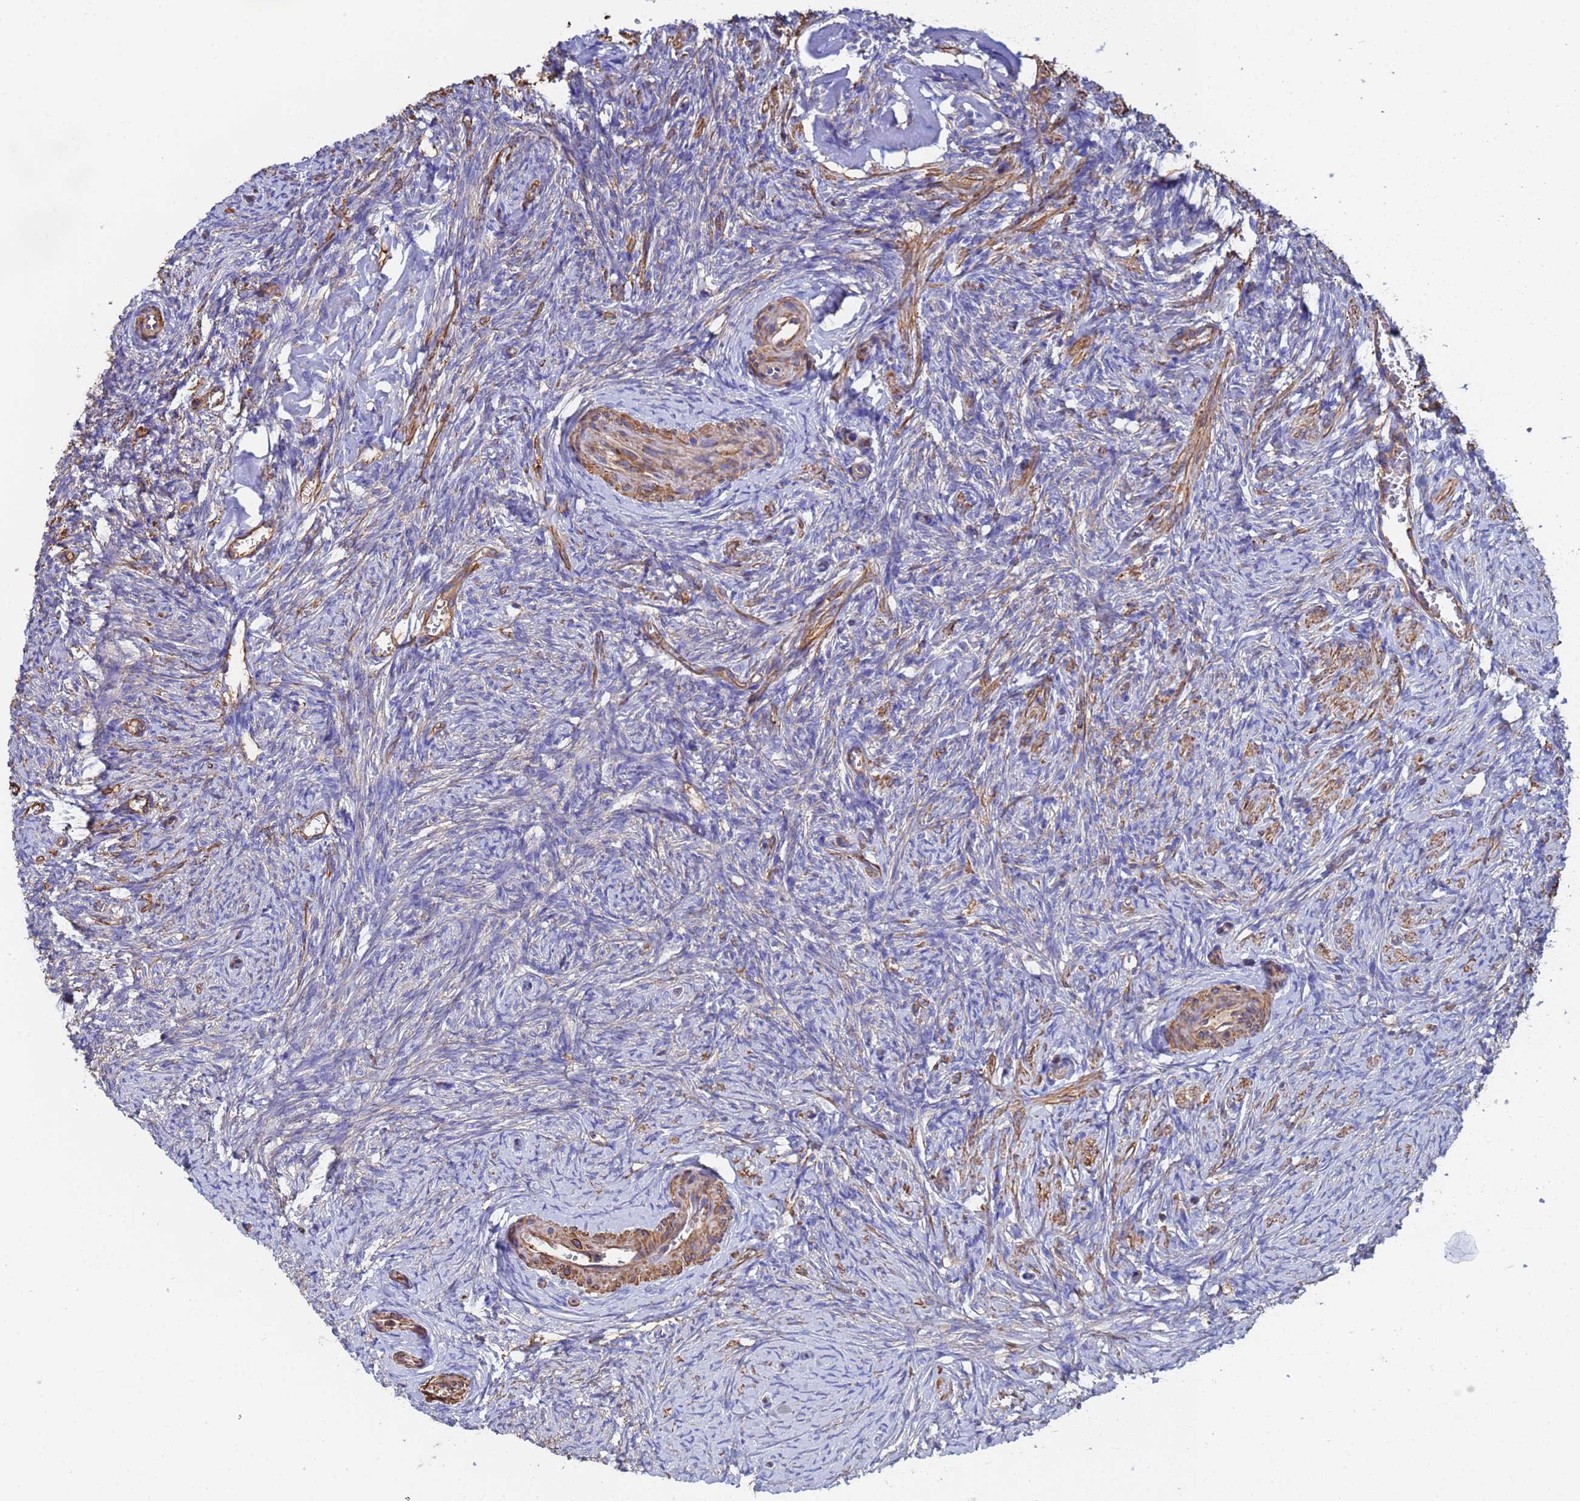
{"staining": {"intensity": "negative", "quantity": "none", "location": "none"}, "tissue": "ovary", "cell_type": "Ovarian stroma cells", "image_type": "normal", "snomed": [{"axis": "morphology", "description": "Normal tissue, NOS"}, {"axis": "topography", "description": "Ovary"}], "caption": "A histopathology image of human ovary is negative for staining in ovarian stroma cells.", "gene": "MYL12A", "patient": {"sex": "female", "age": 44}}